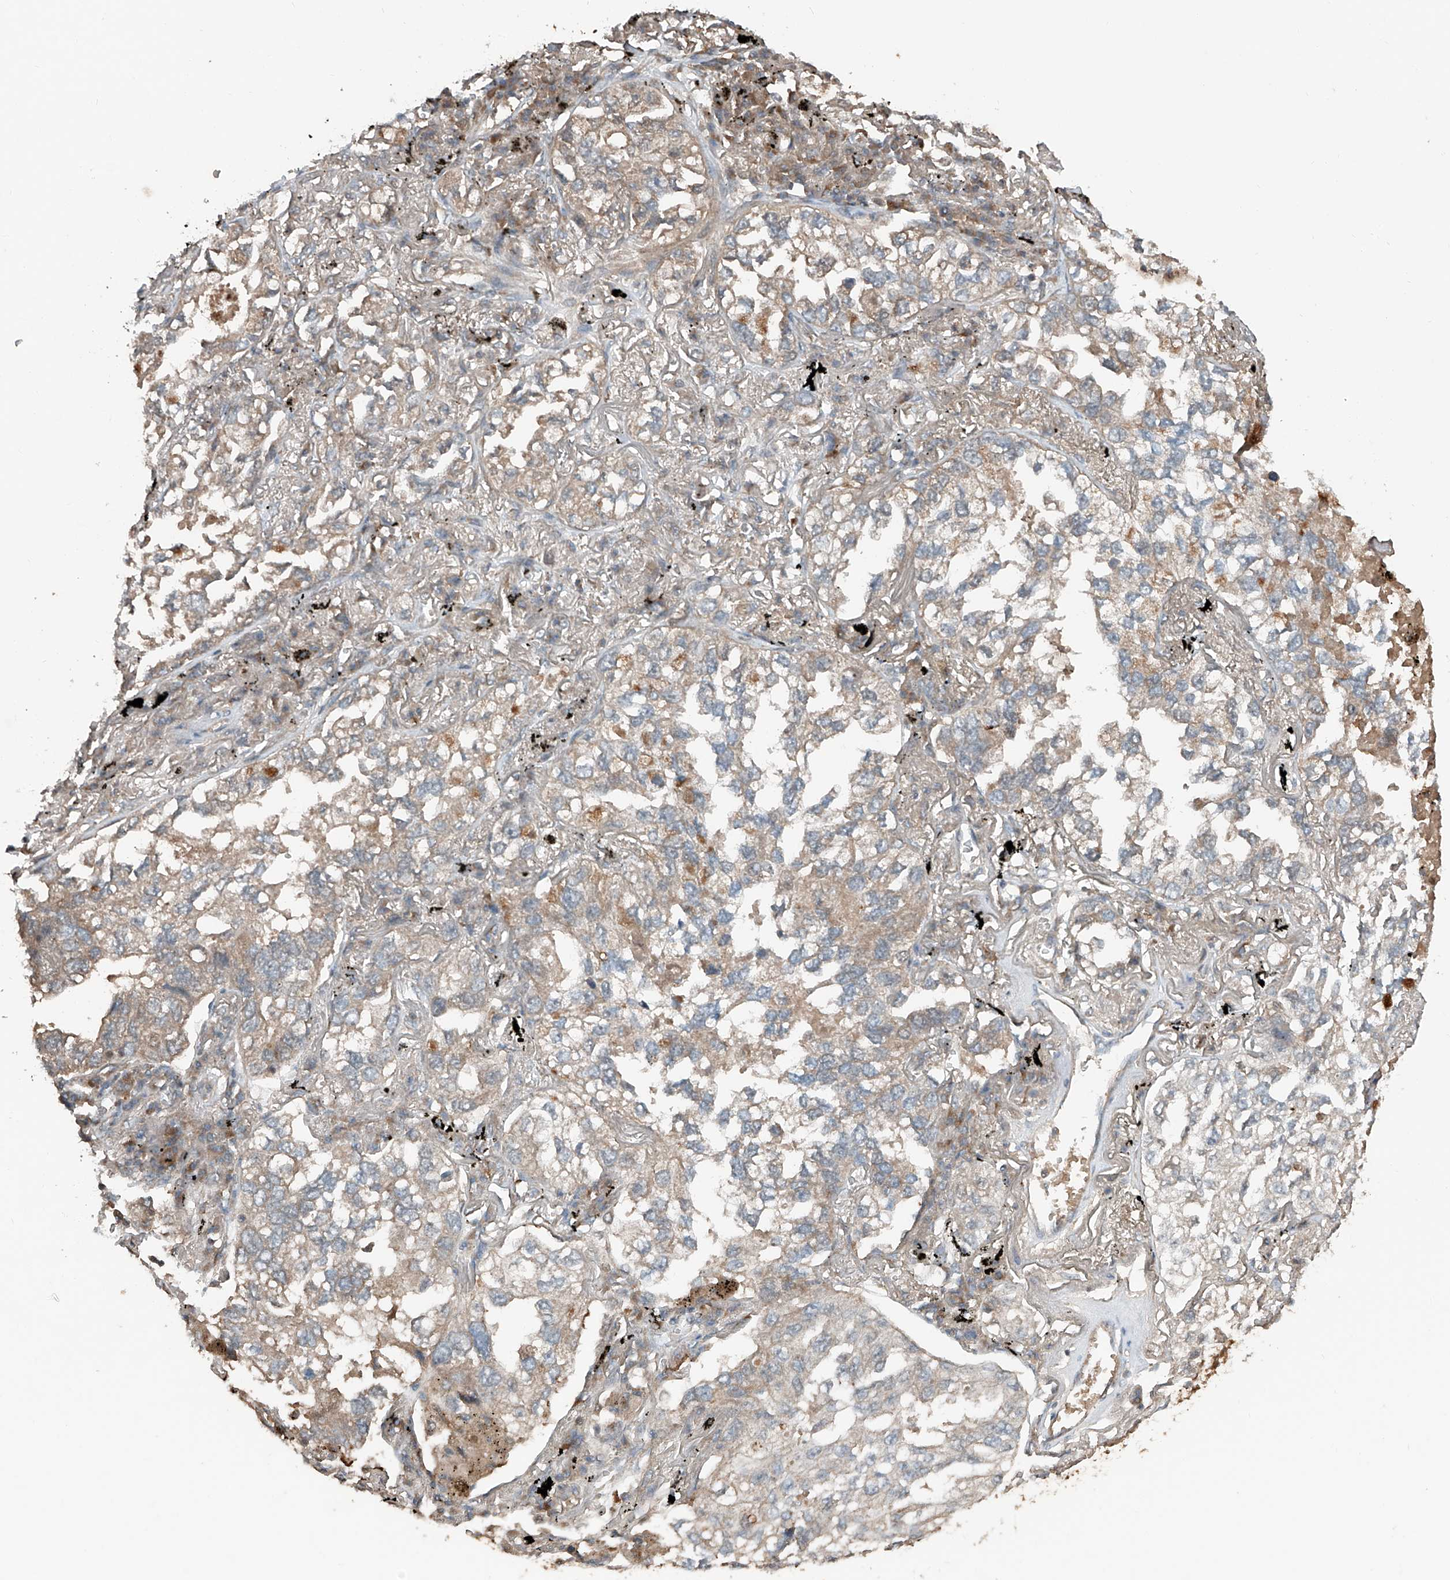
{"staining": {"intensity": "weak", "quantity": "25%-75%", "location": "cytoplasmic/membranous"}, "tissue": "lung cancer", "cell_type": "Tumor cells", "image_type": "cancer", "snomed": [{"axis": "morphology", "description": "Adenocarcinoma, NOS"}, {"axis": "topography", "description": "Lung"}], "caption": "Approximately 25%-75% of tumor cells in lung cancer (adenocarcinoma) display weak cytoplasmic/membranous protein positivity as visualized by brown immunohistochemical staining.", "gene": "ADAM23", "patient": {"sex": "male", "age": 65}}